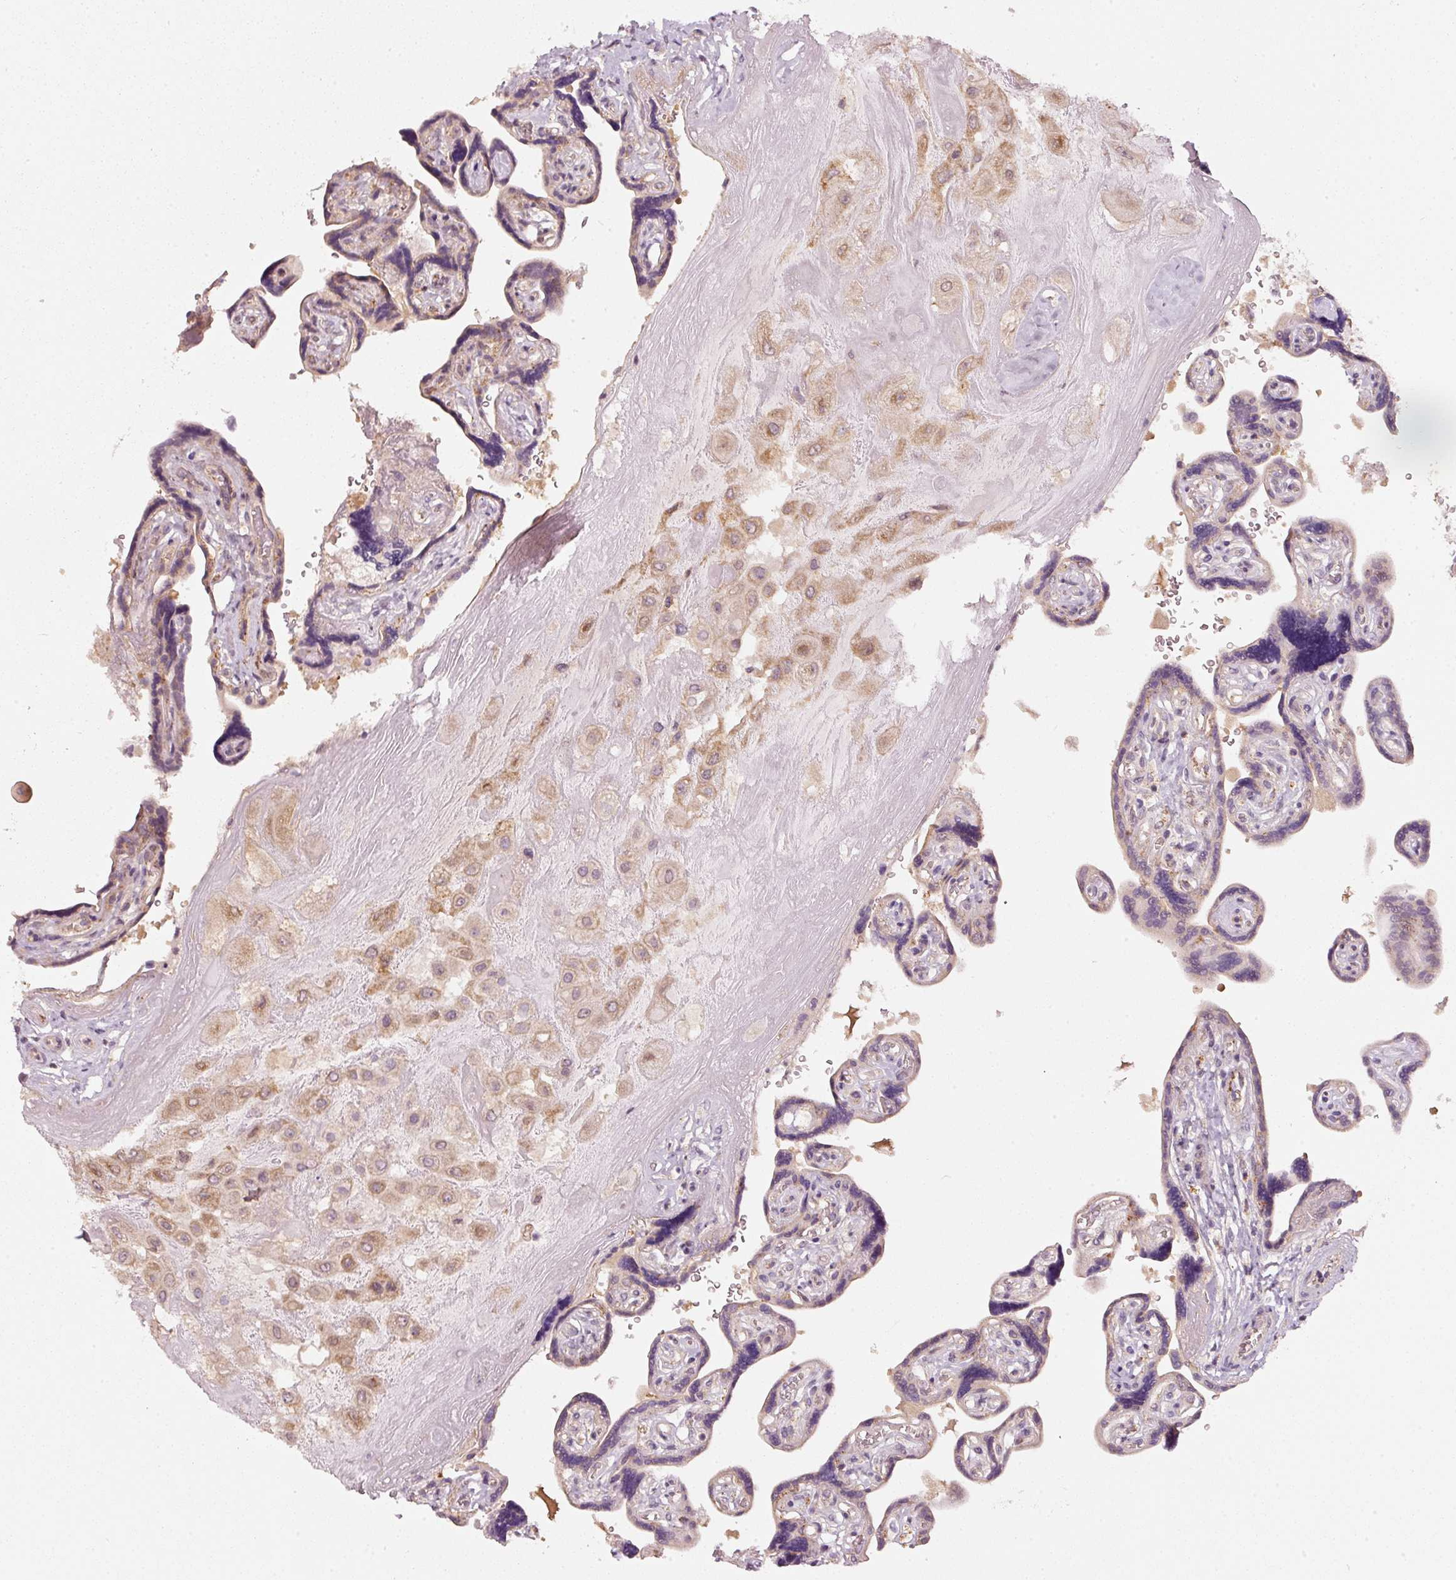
{"staining": {"intensity": "moderate", "quantity": ">75%", "location": "cytoplasmic/membranous"}, "tissue": "placenta", "cell_type": "Decidual cells", "image_type": "normal", "snomed": [{"axis": "morphology", "description": "Normal tissue, NOS"}, {"axis": "topography", "description": "Placenta"}], "caption": "A medium amount of moderate cytoplasmic/membranous positivity is identified in approximately >75% of decidual cells in normal placenta.", "gene": "ARHGAP22", "patient": {"sex": "female", "age": 32}}